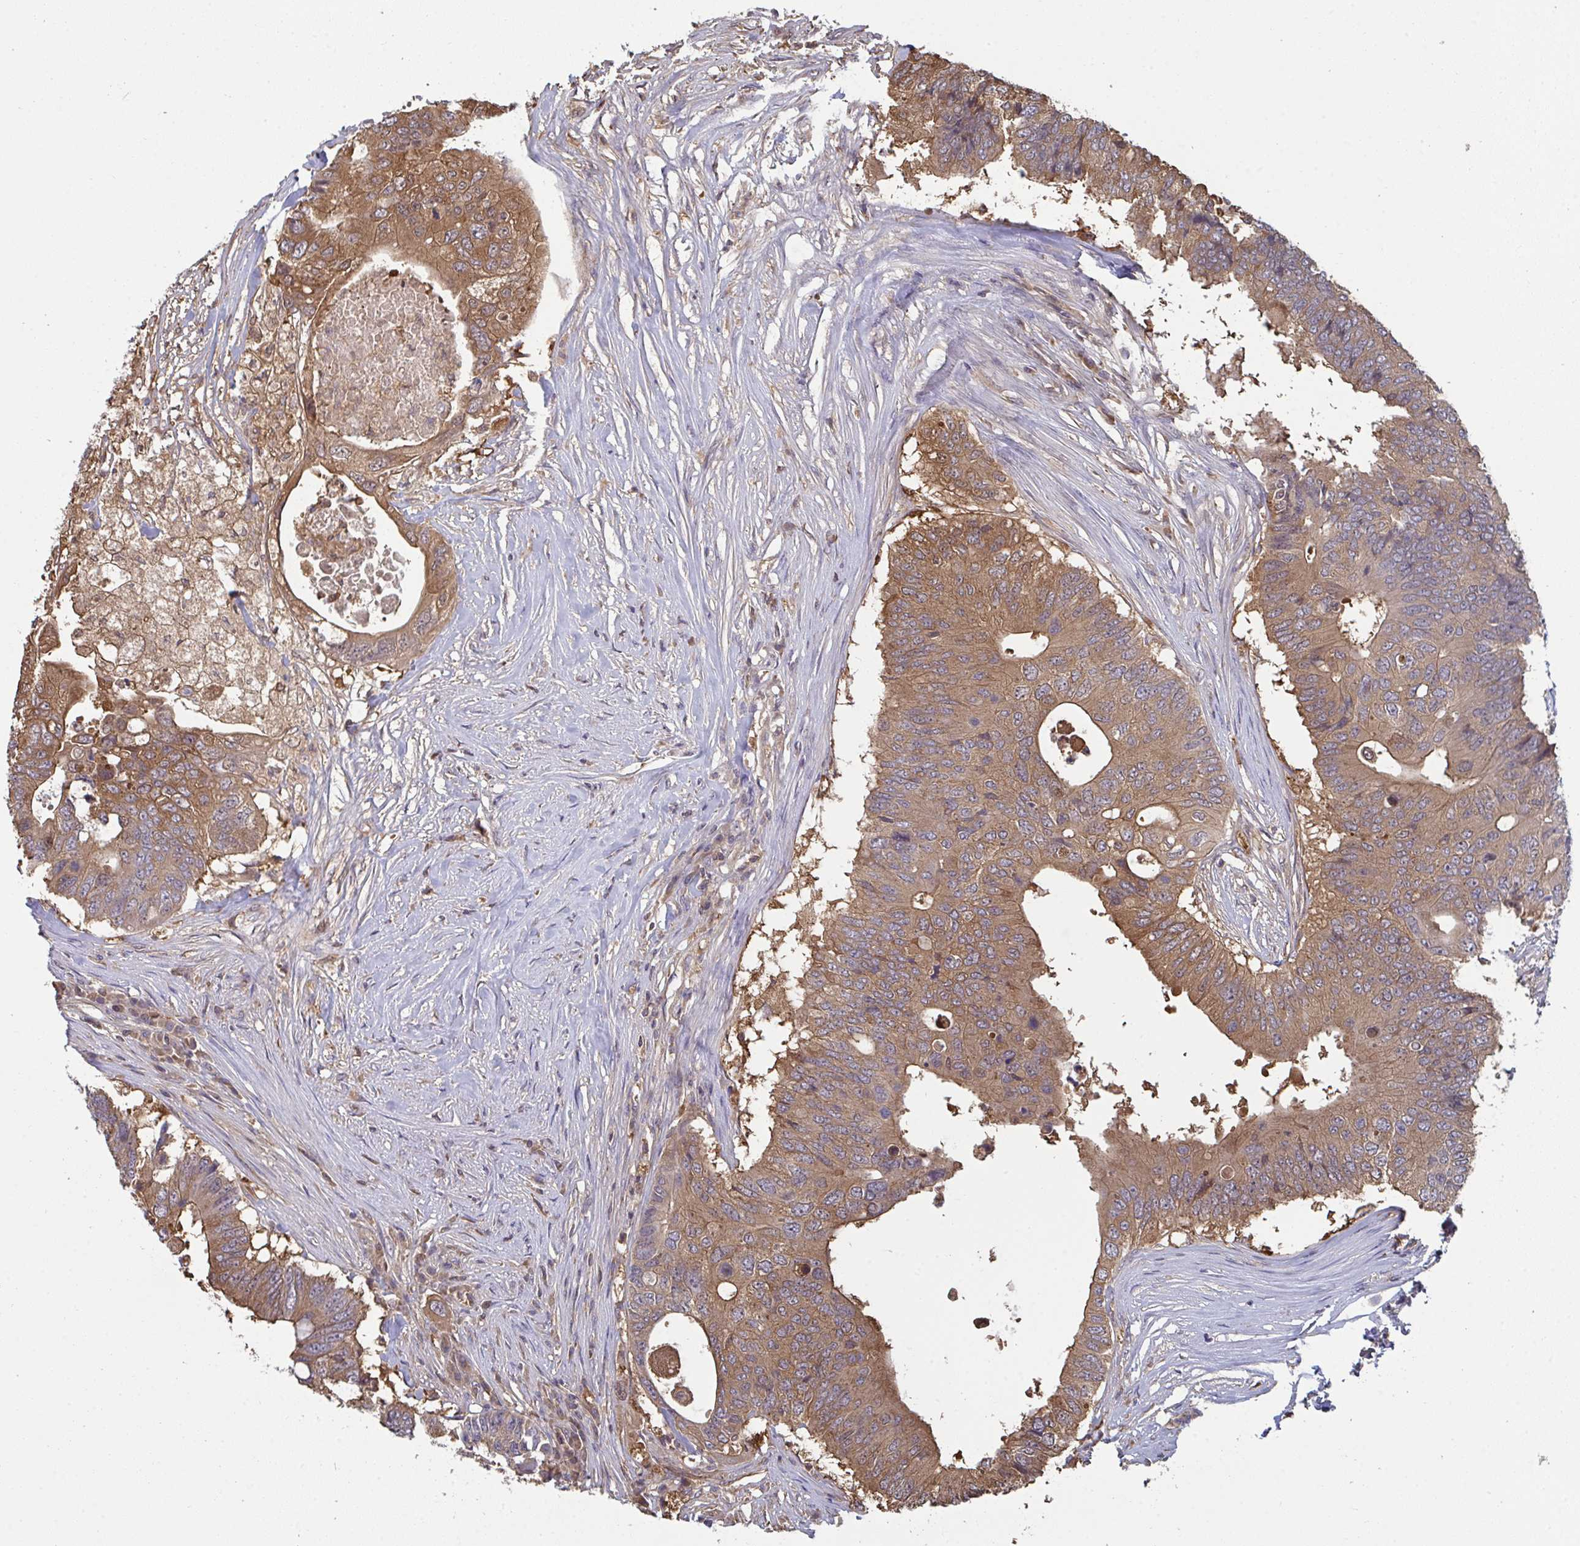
{"staining": {"intensity": "moderate", "quantity": ">75%", "location": "cytoplasmic/membranous"}, "tissue": "colorectal cancer", "cell_type": "Tumor cells", "image_type": "cancer", "snomed": [{"axis": "morphology", "description": "Adenocarcinoma, NOS"}, {"axis": "topography", "description": "Colon"}], "caption": "Protein expression analysis of human colorectal cancer (adenocarcinoma) reveals moderate cytoplasmic/membranous positivity in about >75% of tumor cells.", "gene": "TTC9C", "patient": {"sex": "male", "age": 71}}